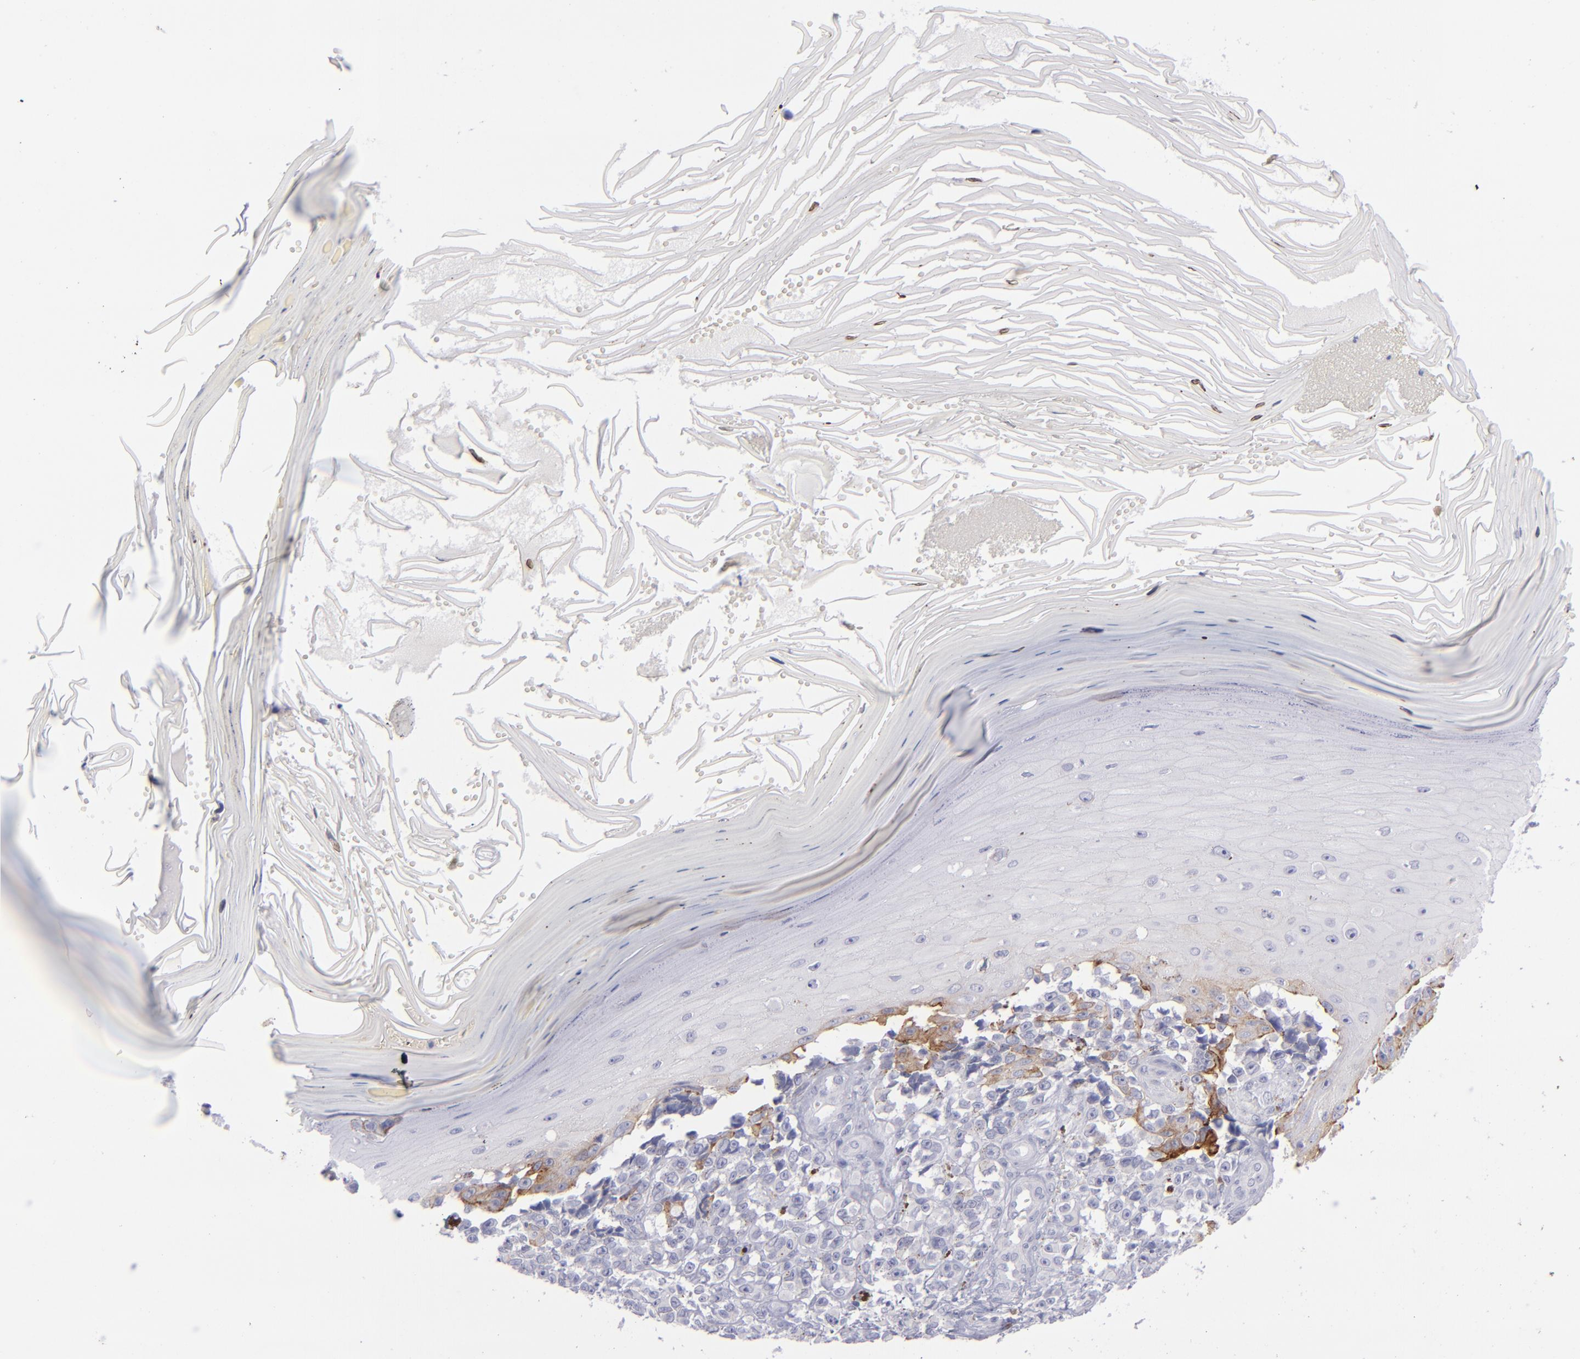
{"staining": {"intensity": "negative", "quantity": "none", "location": "none"}, "tissue": "melanoma", "cell_type": "Tumor cells", "image_type": "cancer", "snomed": [{"axis": "morphology", "description": "Malignant melanoma, NOS"}, {"axis": "topography", "description": "Skin"}], "caption": "Tumor cells show no significant protein staining in melanoma.", "gene": "ITGB4", "patient": {"sex": "female", "age": 82}}